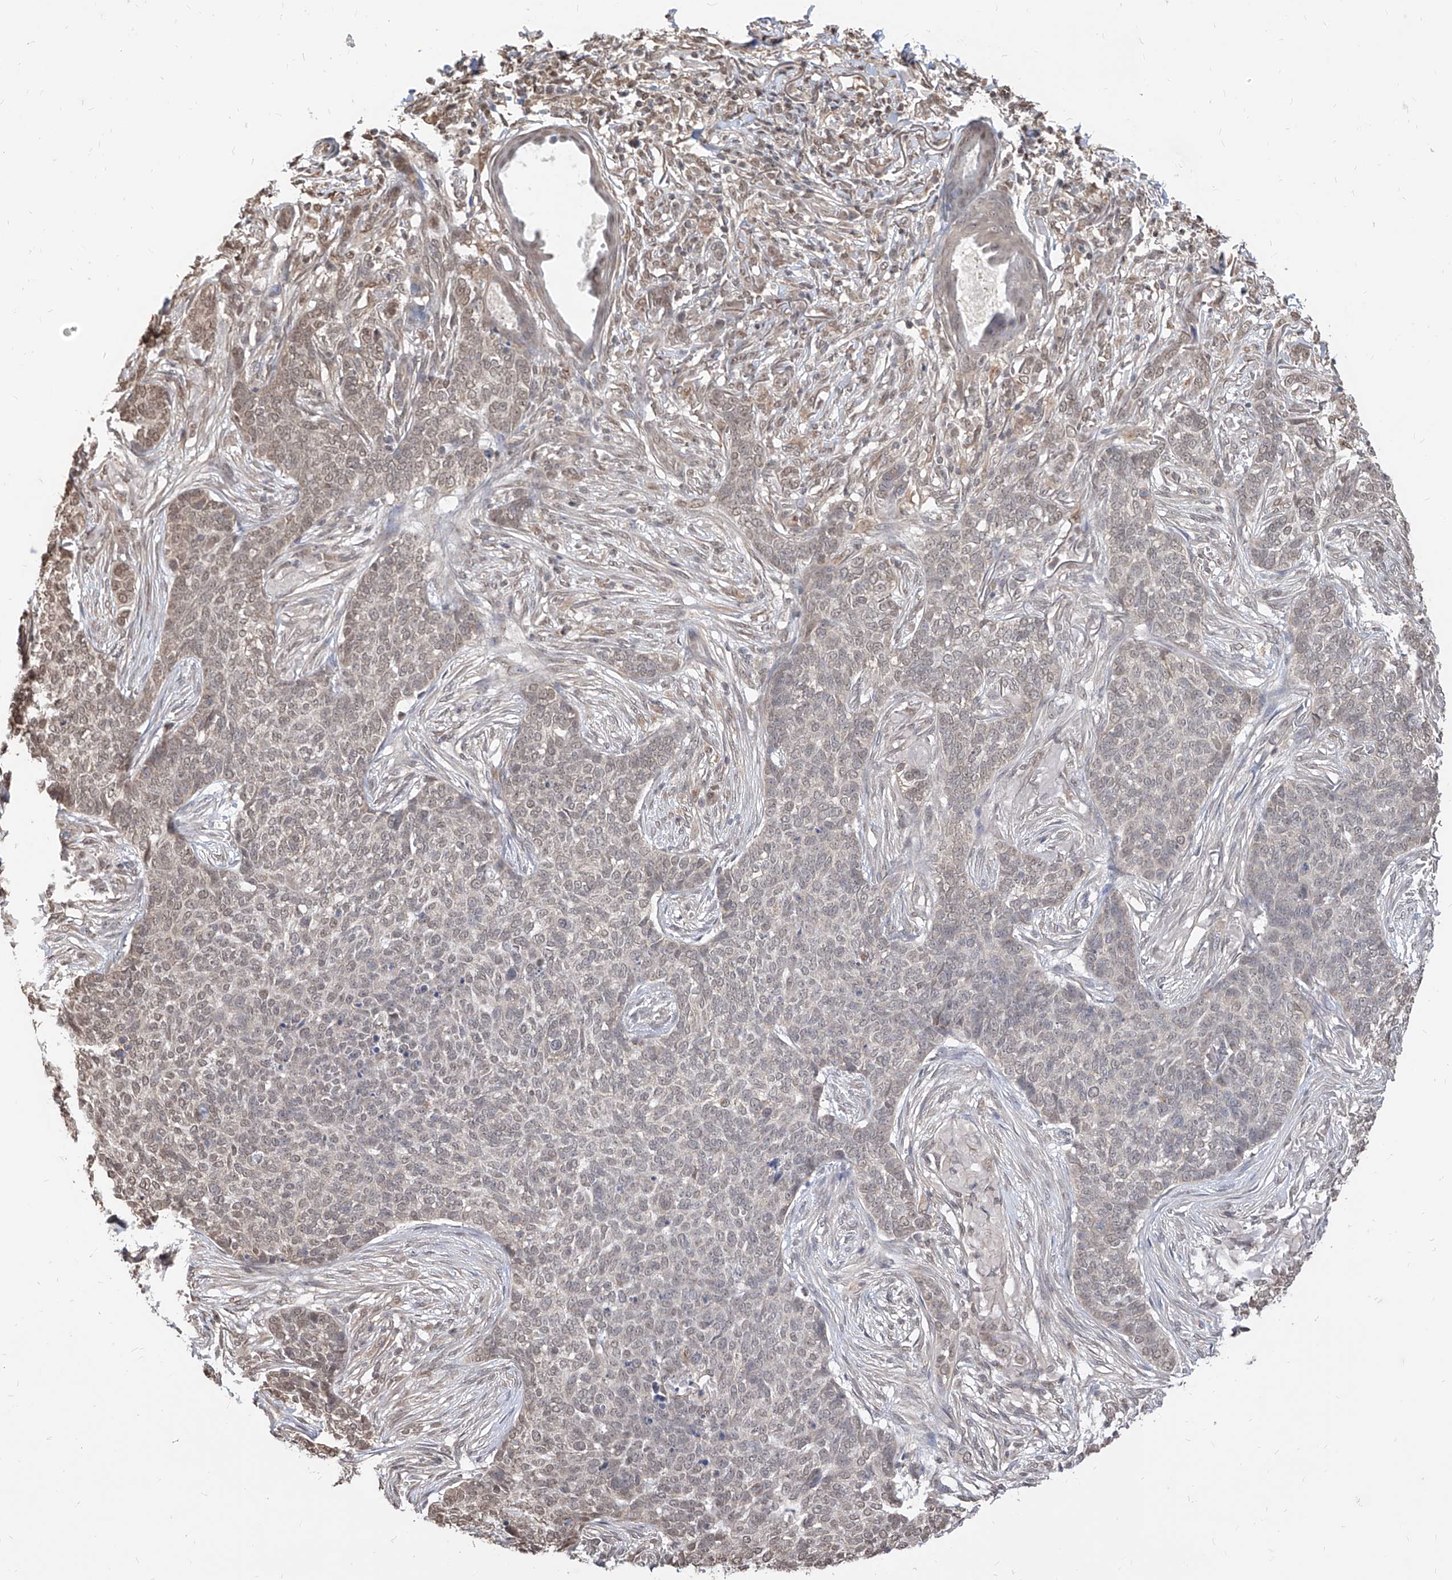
{"staining": {"intensity": "weak", "quantity": "25%-75%", "location": "nuclear"}, "tissue": "skin cancer", "cell_type": "Tumor cells", "image_type": "cancer", "snomed": [{"axis": "morphology", "description": "Basal cell carcinoma"}, {"axis": "topography", "description": "Skin"}], "caption": "DAB immunohistochemical staining of basal cell carcinoma (skin) exhibits weak nuclear protein positivity in approximately 25%-75% of tumor cells.", "gene": "C8orf82", "patient": {"sex": "male", "age": 85}}